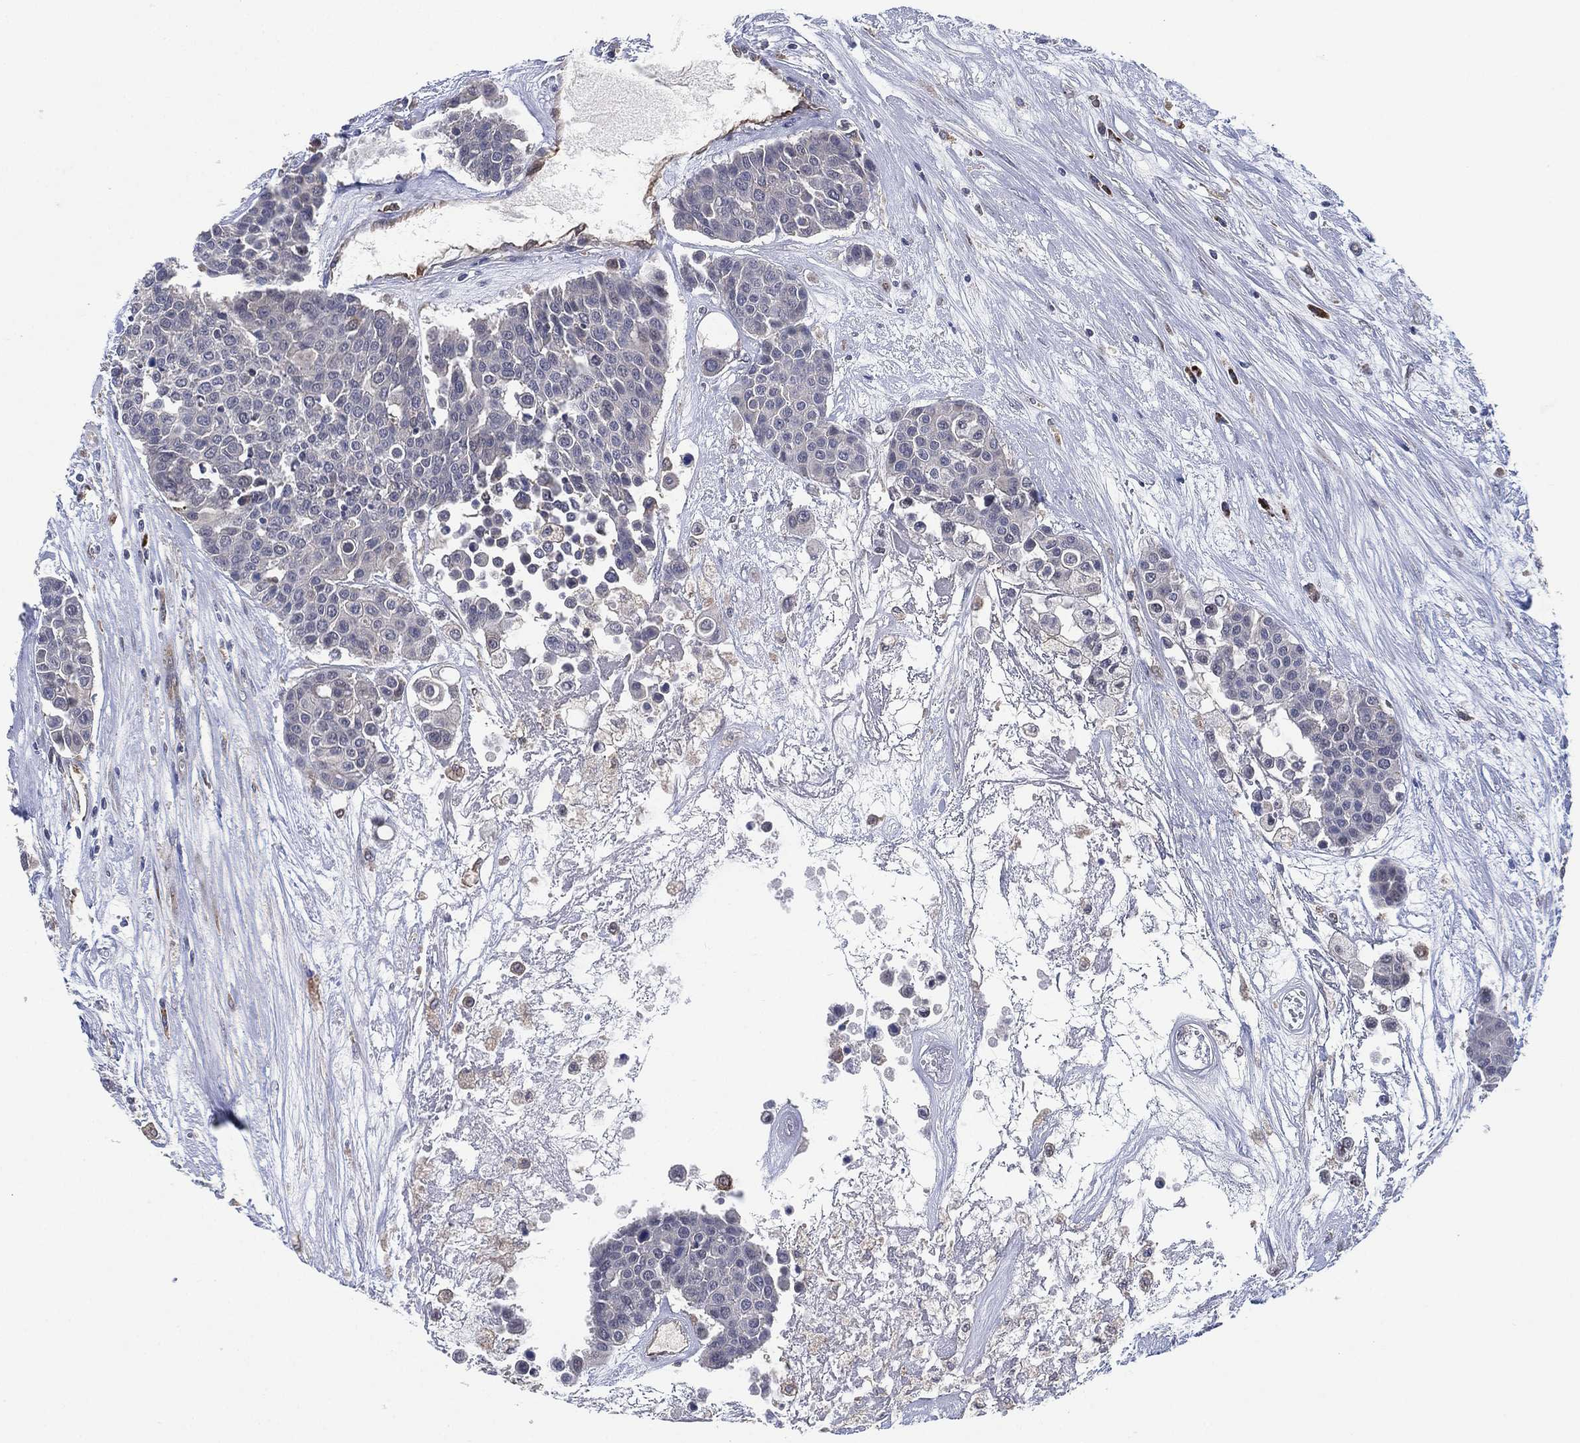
{"staining": {"intensity": "negative", "quantity": "none", "location": "none"}, "tissue": "carcinoid", "cell_type": "Tumor cells", "image_type": "cancer", "snomed": [{"axis": "morphology", "description": "Carcinoid, malignant, NOS"}, {"axis": "topography", "description": "Colon"}], "caption": "This image is of carcinoid (malignant) stained with immunohistochemistry to label a protein in brown with the nuclei are counter-stained blue. There is no positivity in tumor cells.", "gene": "FES", "patient": {"sex": "male", "age": 81}}